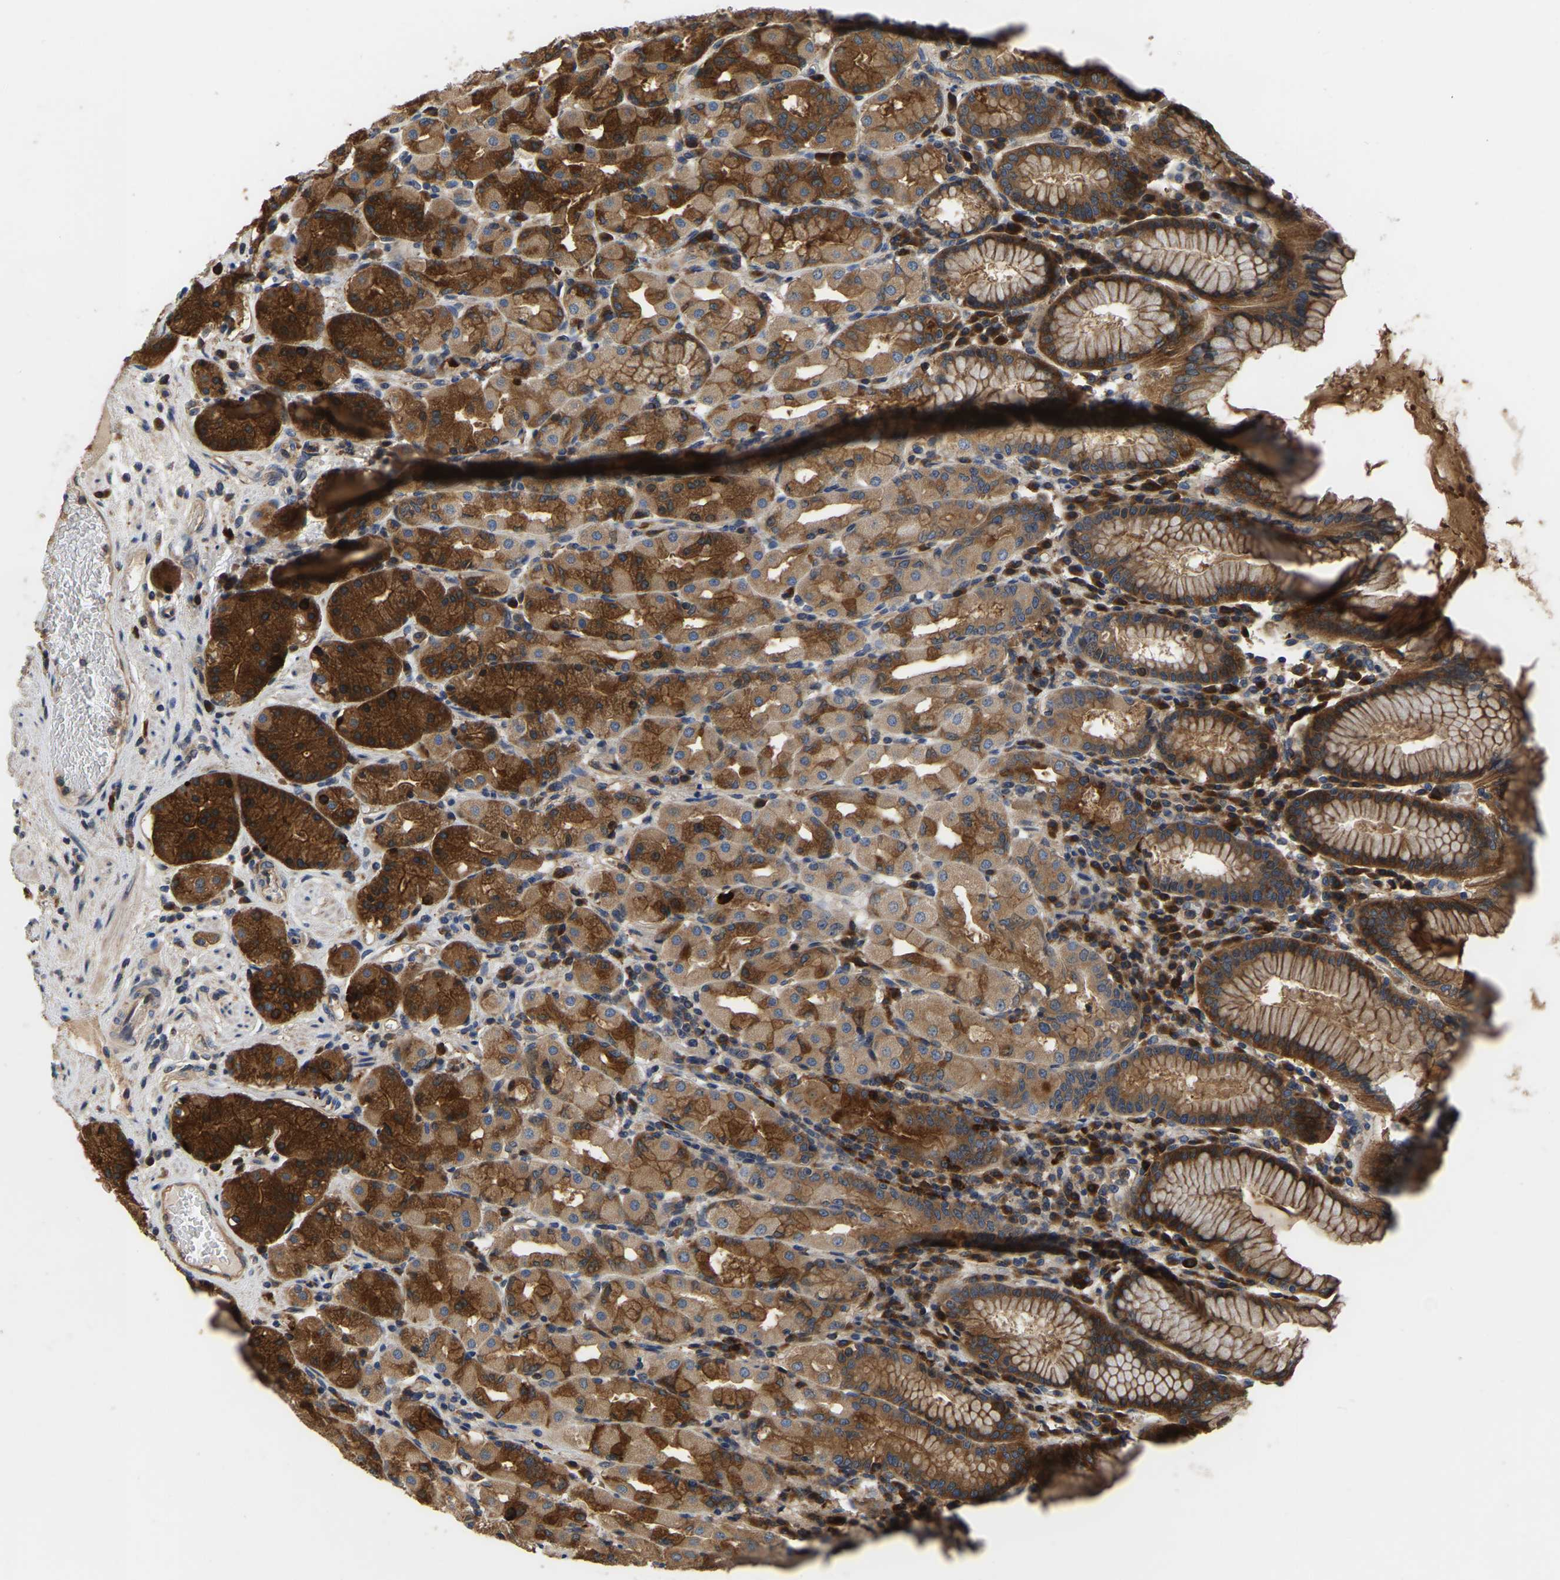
{"staining": {"intensity": "strong", "quantity": ">75%", "location": "cytoplasmic/membranous"}, "tissue": "stomach", "cell_type": "Glandular cells", "image_type": "normal", "snomed": [{"axis": "morphology", "description": "Normal tissue, NOS"}, {"axis": "topography", "description": "Stomach"}, {"axis": "topography", "description": "Stomach, lower"}], "caption": "The image exhibits staining of benign stomach, revealing strong cytoplasmic/membranous protein positivity (brown color) within glandular cells.", "gene": "GARS1", "patient": {"sex": "female", "age": 56}}